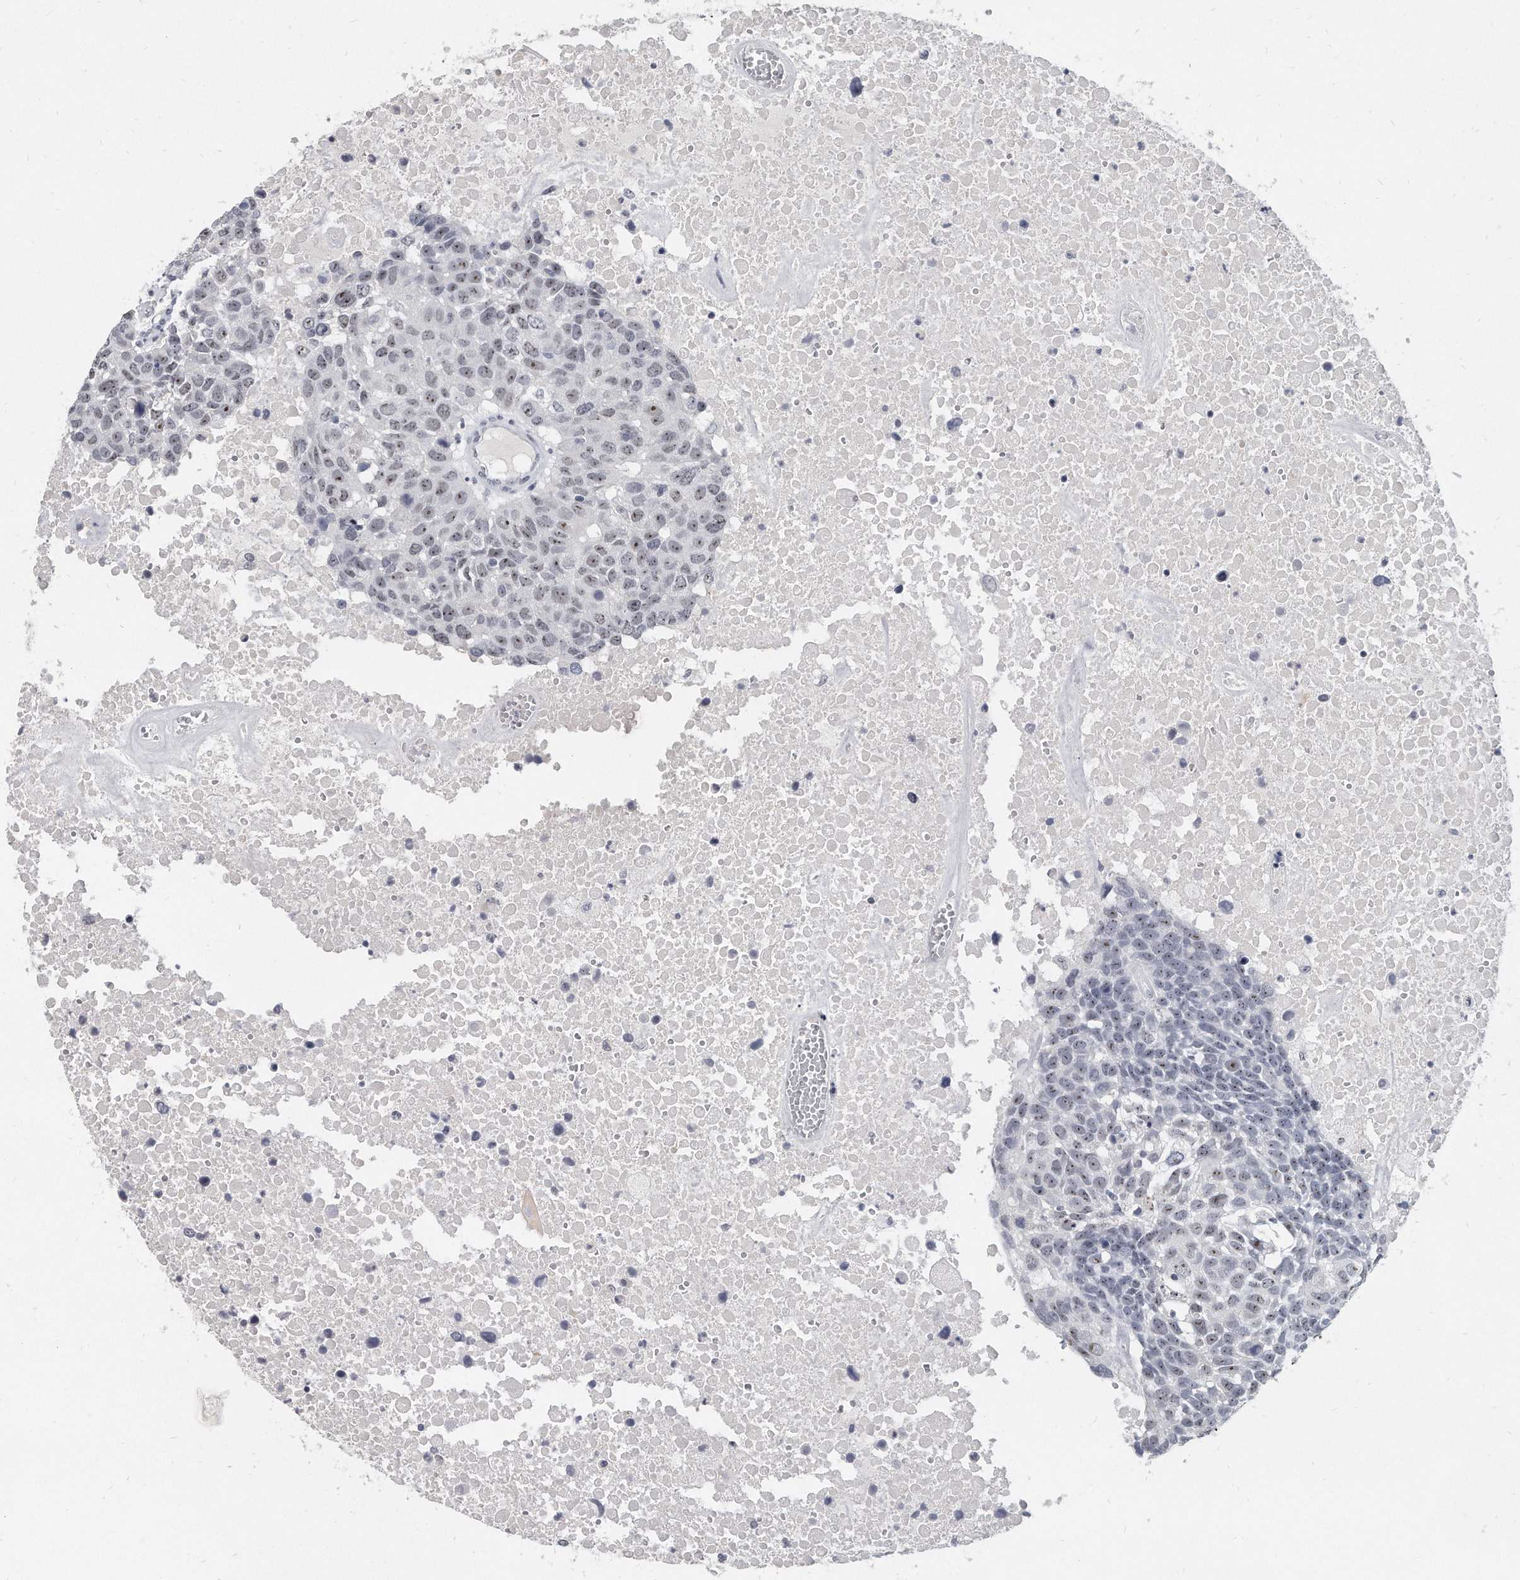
{"staining": {"intensity": "weak", "quantity": ">75%", "location": "nuclear"}, "tissue": "head and neck cancer", "cell_type": "Tumor cells", "image_type": "cancer", "snomed": [{"axis": "morphology", "description": "Squamous cell carcinoma, NOS"}, {"axis": "topography", "description": "Head-Neck"}], "caption": "A micrograph of head and neck squamous cell carcinoma stained for a protein displays weak nuclear brown staining in tumor cells.", "gene": "TFCP2L1", "patient": {"sex": "male", "age": 66}}